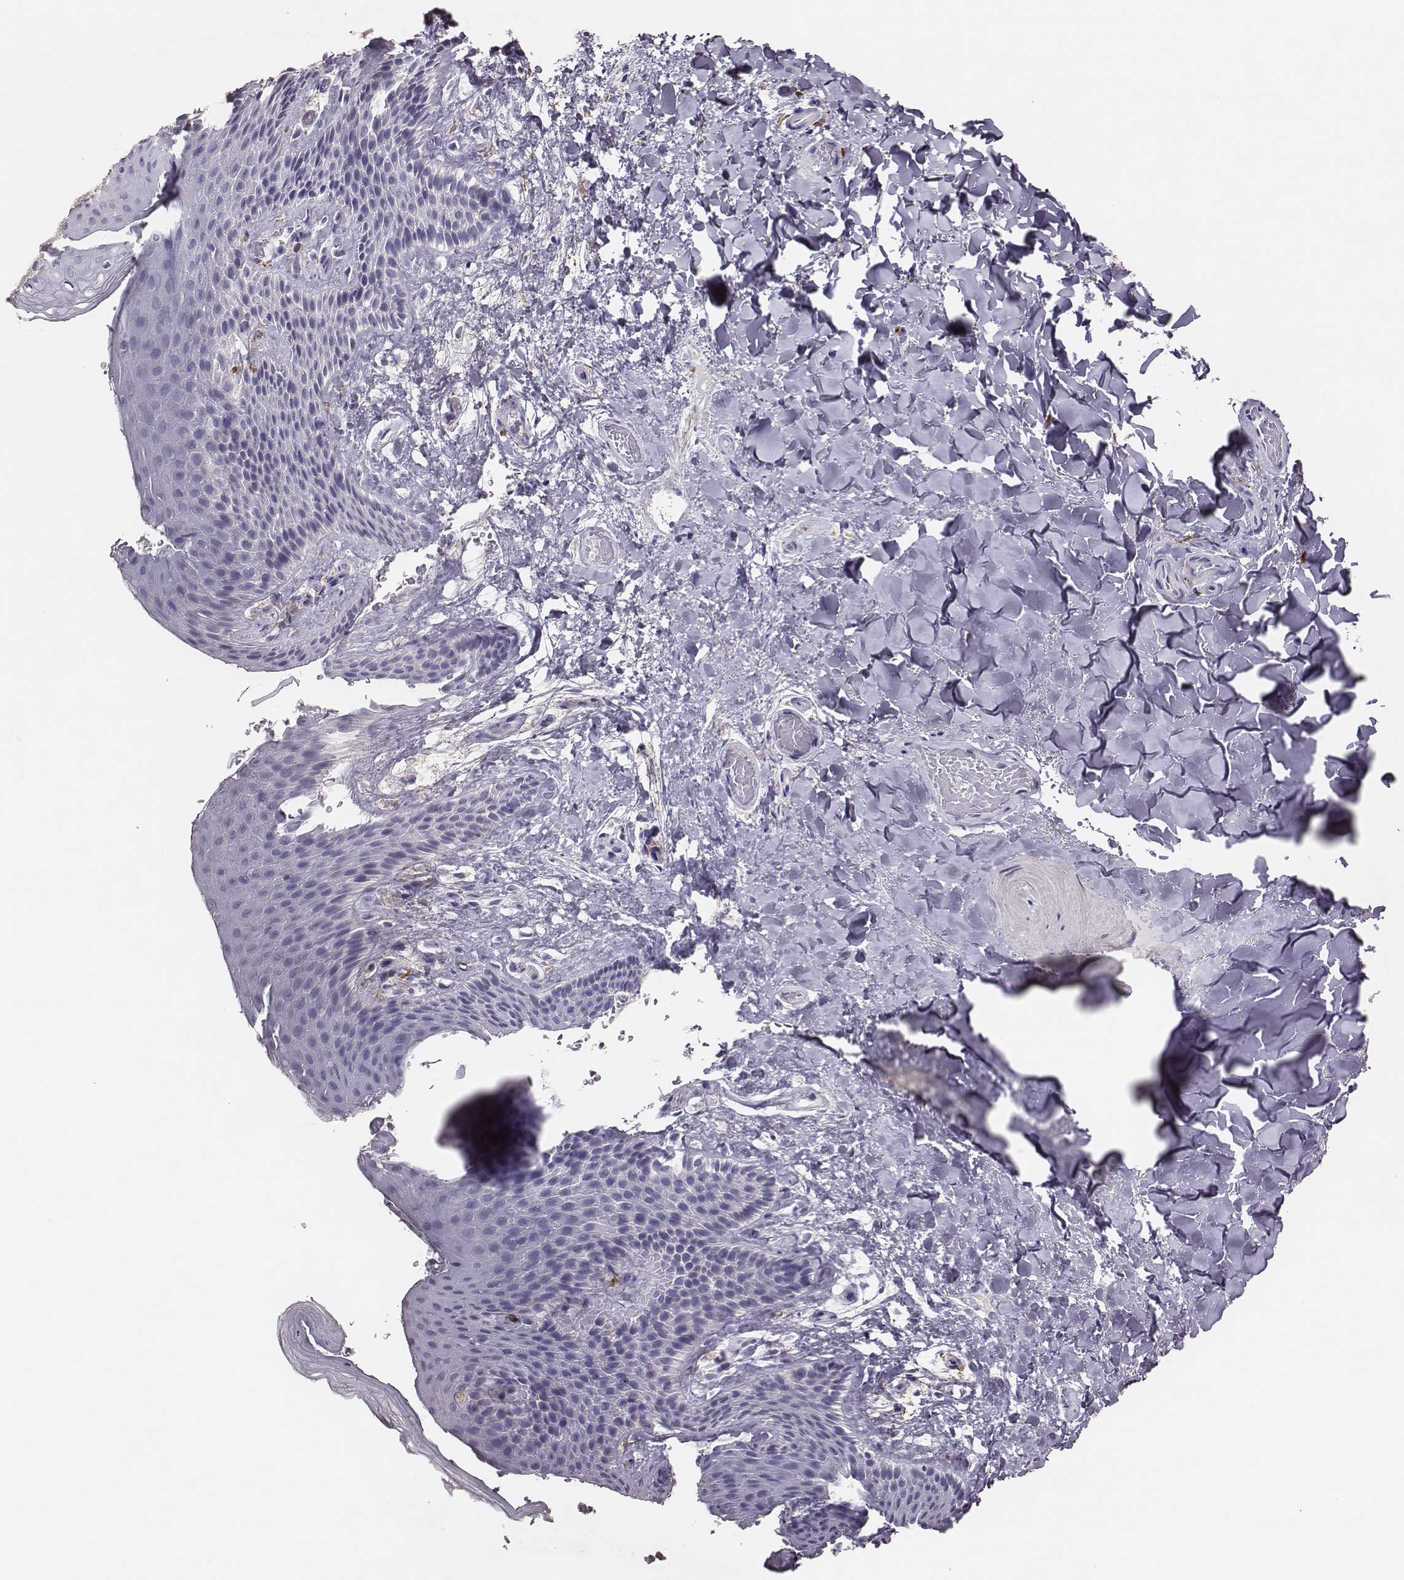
{"staining": {"intensity": "negative", "quantity": "none", "location": "none"}, "tissue": "skin", "cell_type": "Epidermal cells", "image_type": "normal", "snomed": [{"axis": "morphology", "description": "Normal tissue, NOS"}, {"axis": "topography", "description": "Anal"}], "caption": "Micrograph shows no significant protein expression in epidermal cells of unremarkable skin. (Immunohistochemistry, brightfield microscopy, high magnification).", "gene": "P2RY10", "patient": {"sex": "male", "age": 36}}